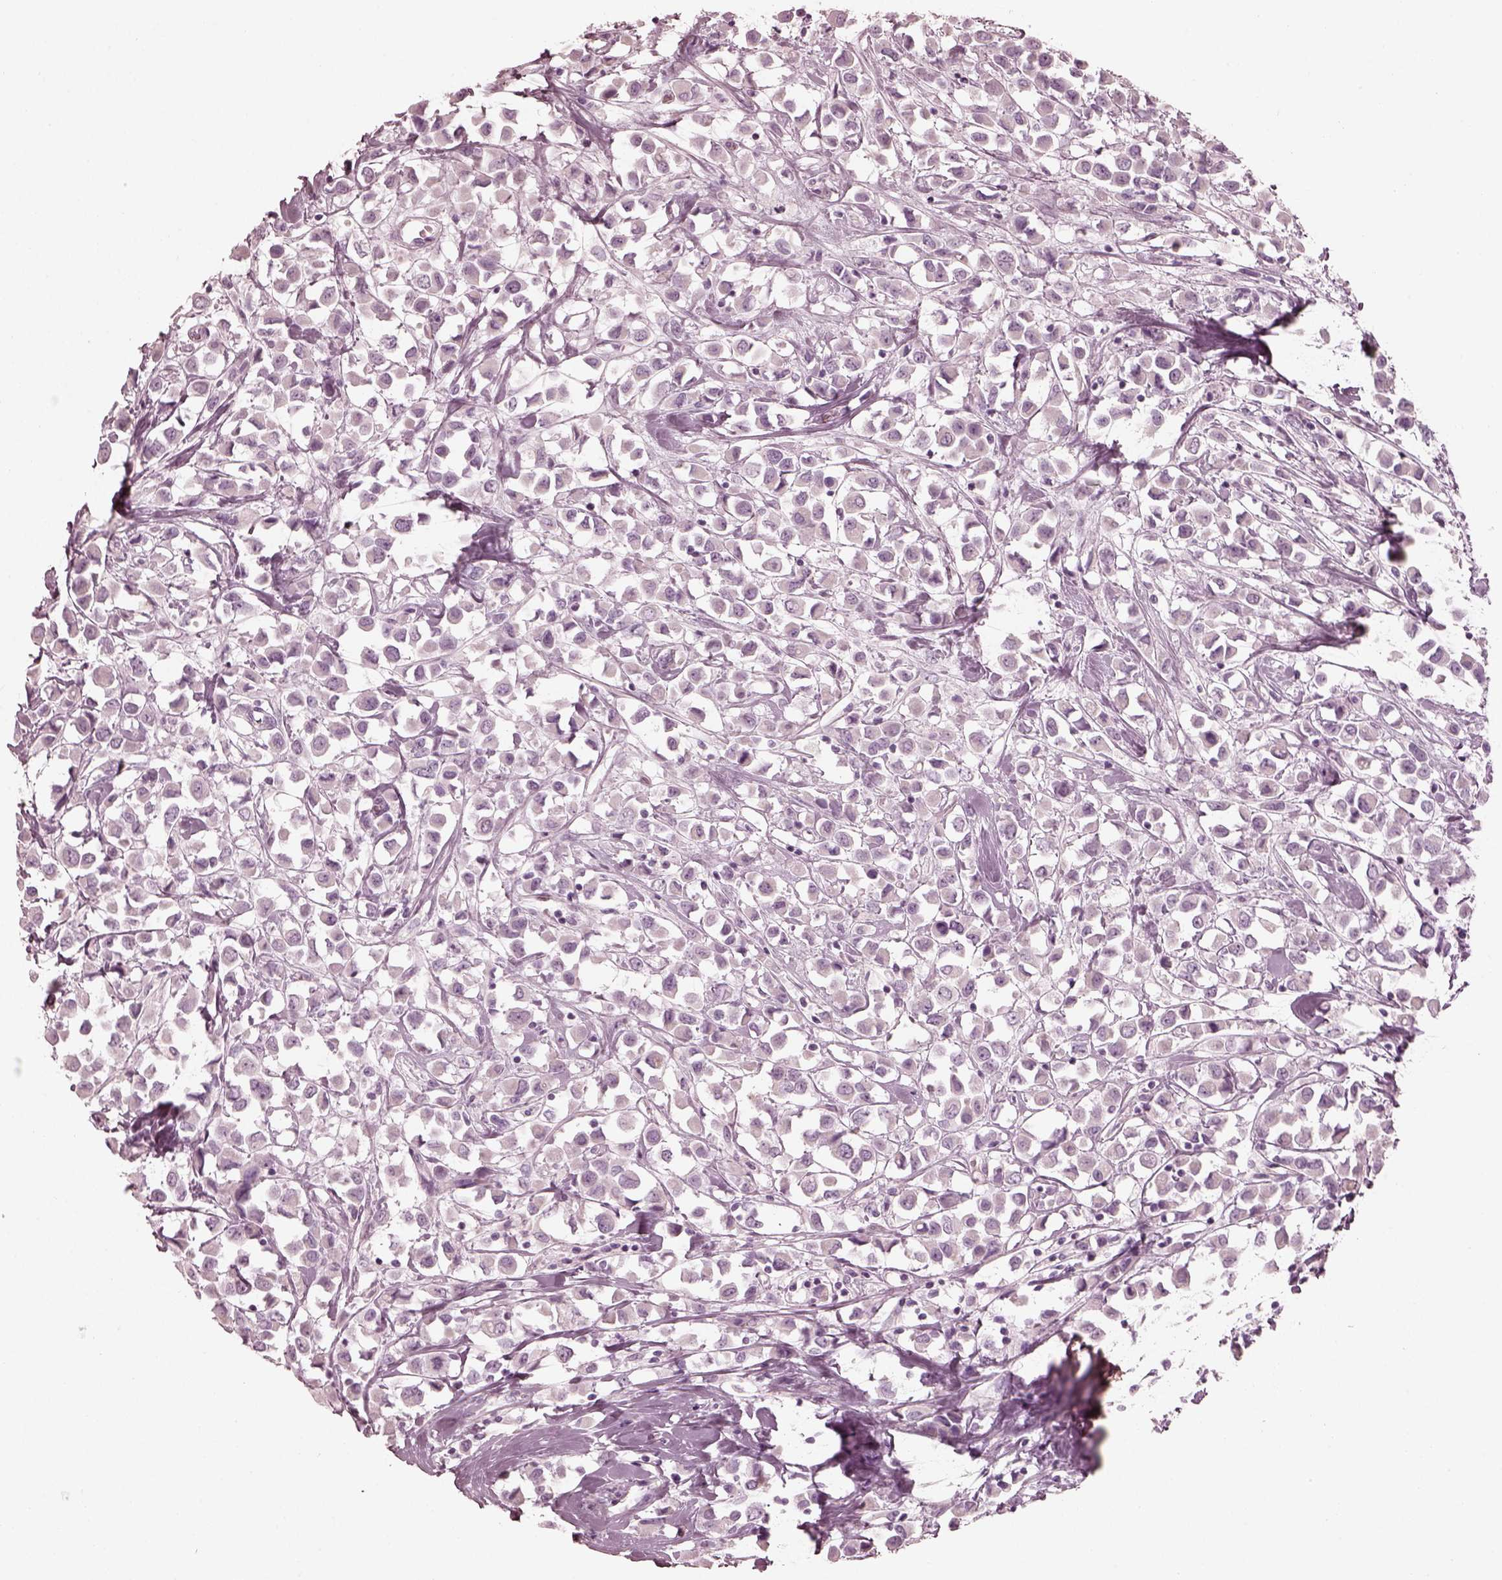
{"staining": {"intensity": "negative", "quantity": "none", "location": "none"}, "tissue": "breast cancer", "cell_type": "Tumor cells", "image_type": "cancer", "snomed": [{"axis": "morphology", "description": "Duct carcinoma"}, {"axis": "topography", "description": "Breast"}], "caption": "Image shows no protein expression in tumor cells of breast cancer (infiltrating ductal carcinoma) tissue.", "gene": "SAXO2", "patient": {"sex": "female", "age": 61}}